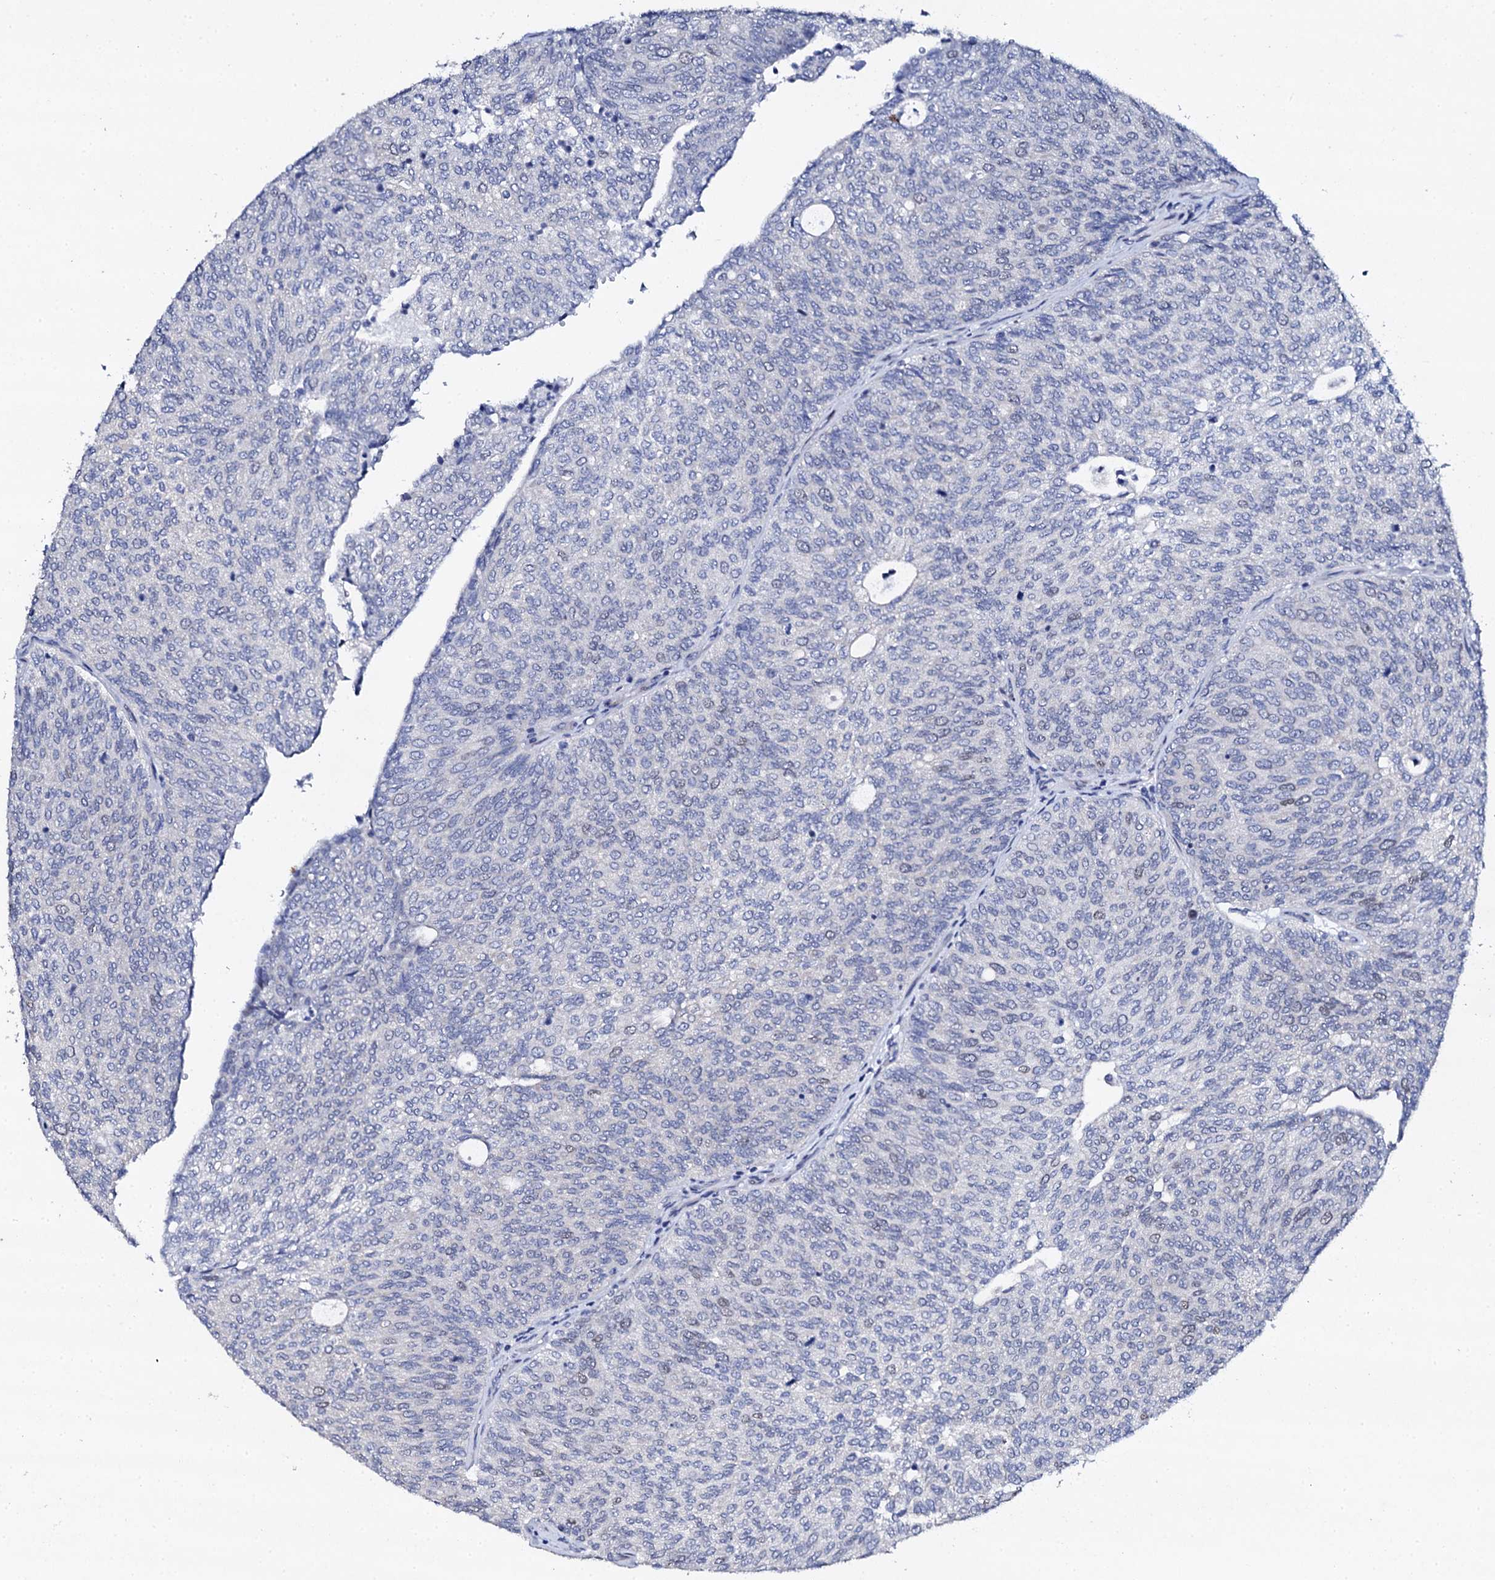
{"staining": {"intensity": "negative", "quantity": "none", "location": "none"}, "tissue": "urothelial cancer", "cell_type": "Tumor cells", "image_type": "cancer", "snomed": [{"axis": "morphology", "description": "Urothelial carcinoma, Low grade"}, {"axis": "topography", "description": "Urinary bladder"}], "caption": "Immunohistochemistry (IHC) image of urothelial cancer stained for a protein (brown), which shows no staining in tumor cells.", "gene": "NUDT13", "patient": {"sex": "female", "age": 79}}